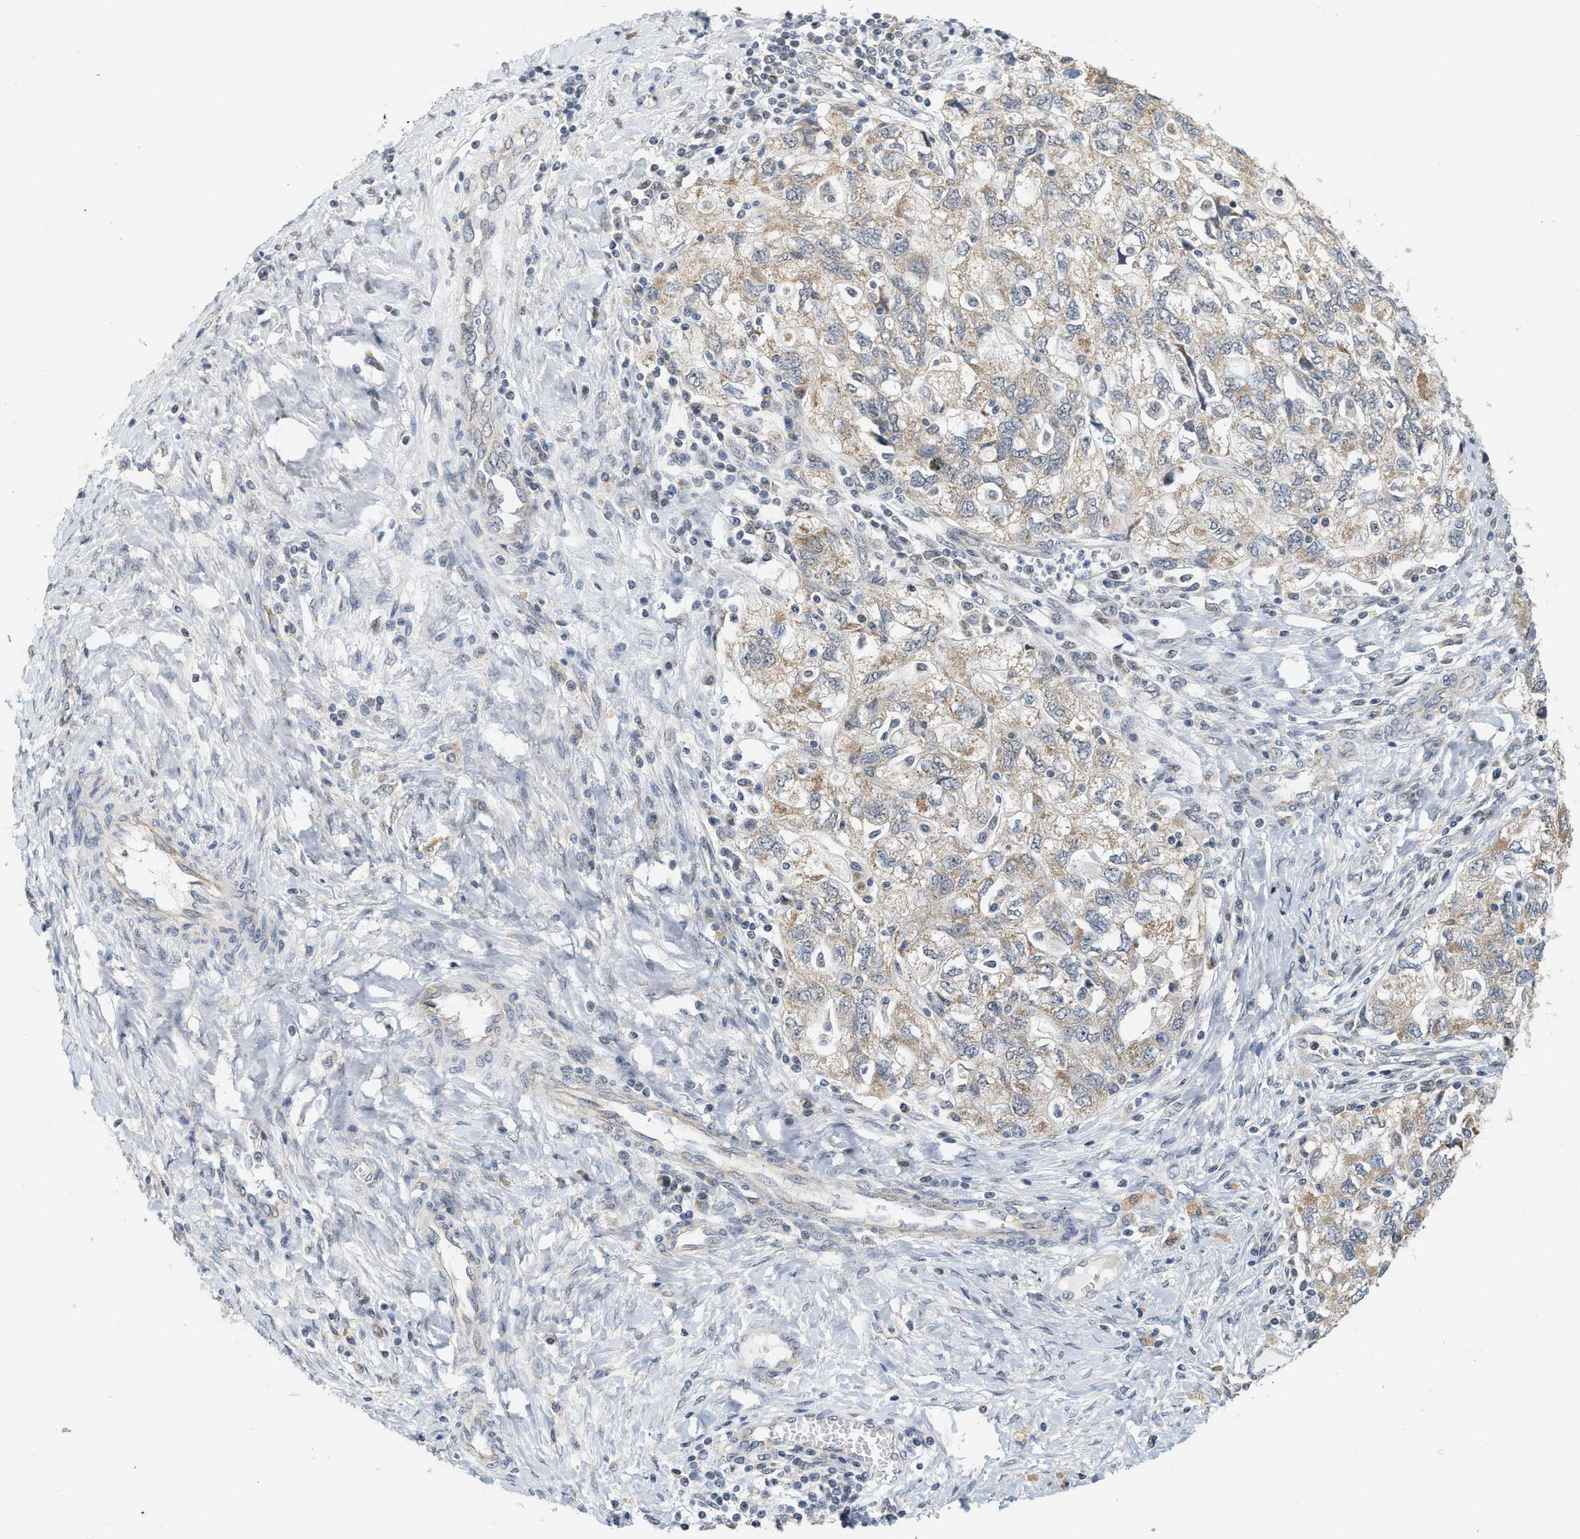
{"staining": {"intensity": "weak", "quantity": ">75%", "location": "cytoplasmic/membranous"}, "tissue": "ovarian cancer", "cell_type": "Tumor cells", "image_type": "cancer", "snomed": [{"axis": "morphology", "description": "Carcinoma, NOS"}, {"axis": "morphology", "description": "Cystadenocarcinoma, serous, NOS"}, {"axis": "topography", "description": "Ovary"}], "caption": "Immunohistochemical staining of ovarian cancer demonstrates low levels of weak cytoplasmic/membranous staining in approximately >75% of tumor cells.", "gene": "GIGYF1", "patient": {"sex": "female", "age": 69}}